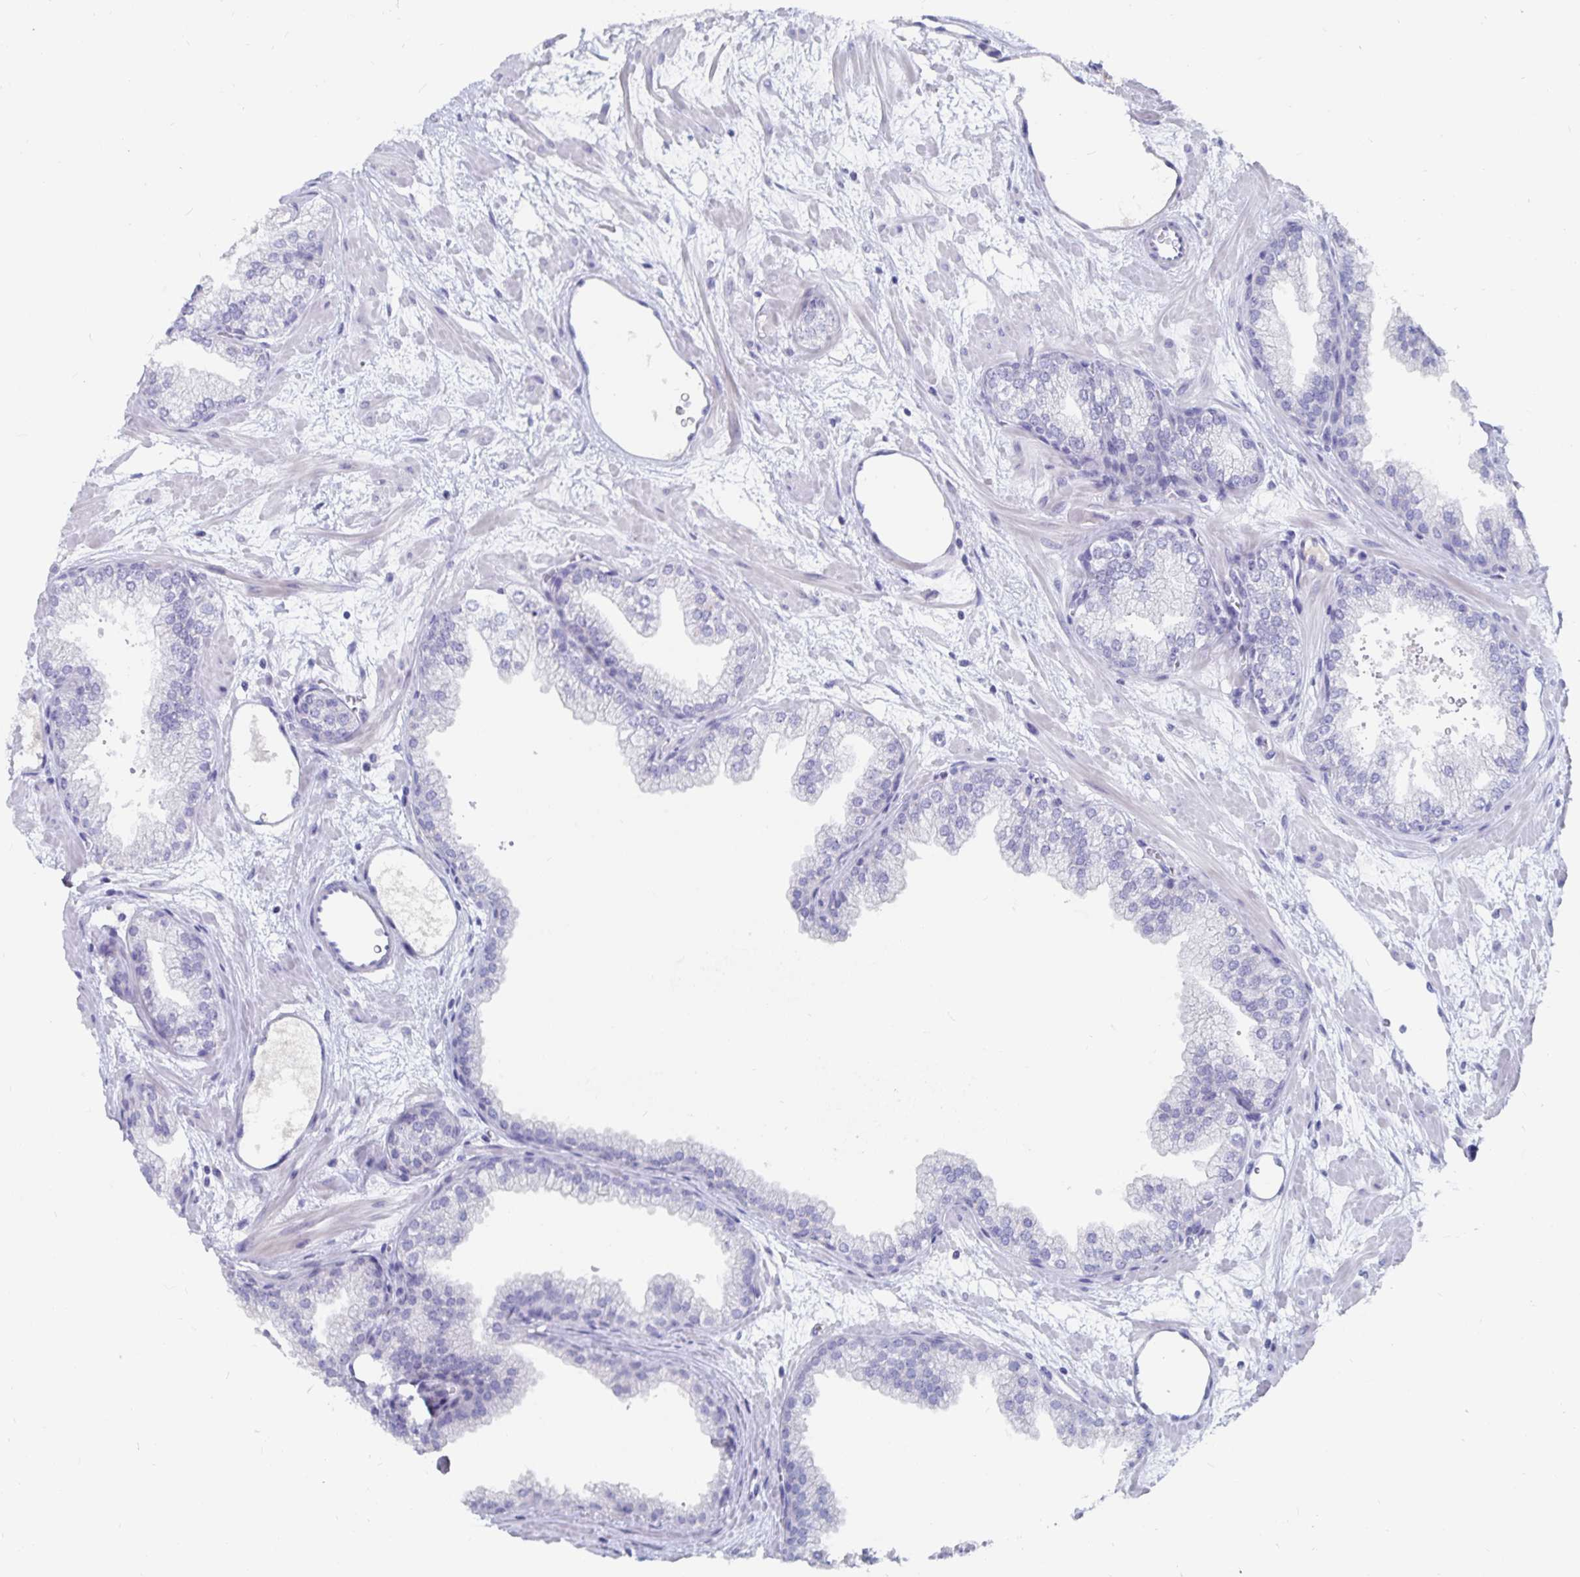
{"staining": {"intensity": "negative", "quantity": "none", "location": "none"}, "tissue": "prostate", "cell_type": "Glandular cells", "image_type": "normal", "snomed": [{"axis": "morphology", "description": "Normal tissue, NOS"}, {"axis": "topography", "description": "Prostate"}], "caption": "Glandular cells are negative for brown protein staining in unremarkable prostate.", "gene": "CFAP69", "patient": {"sex": "male", "age": 37}}